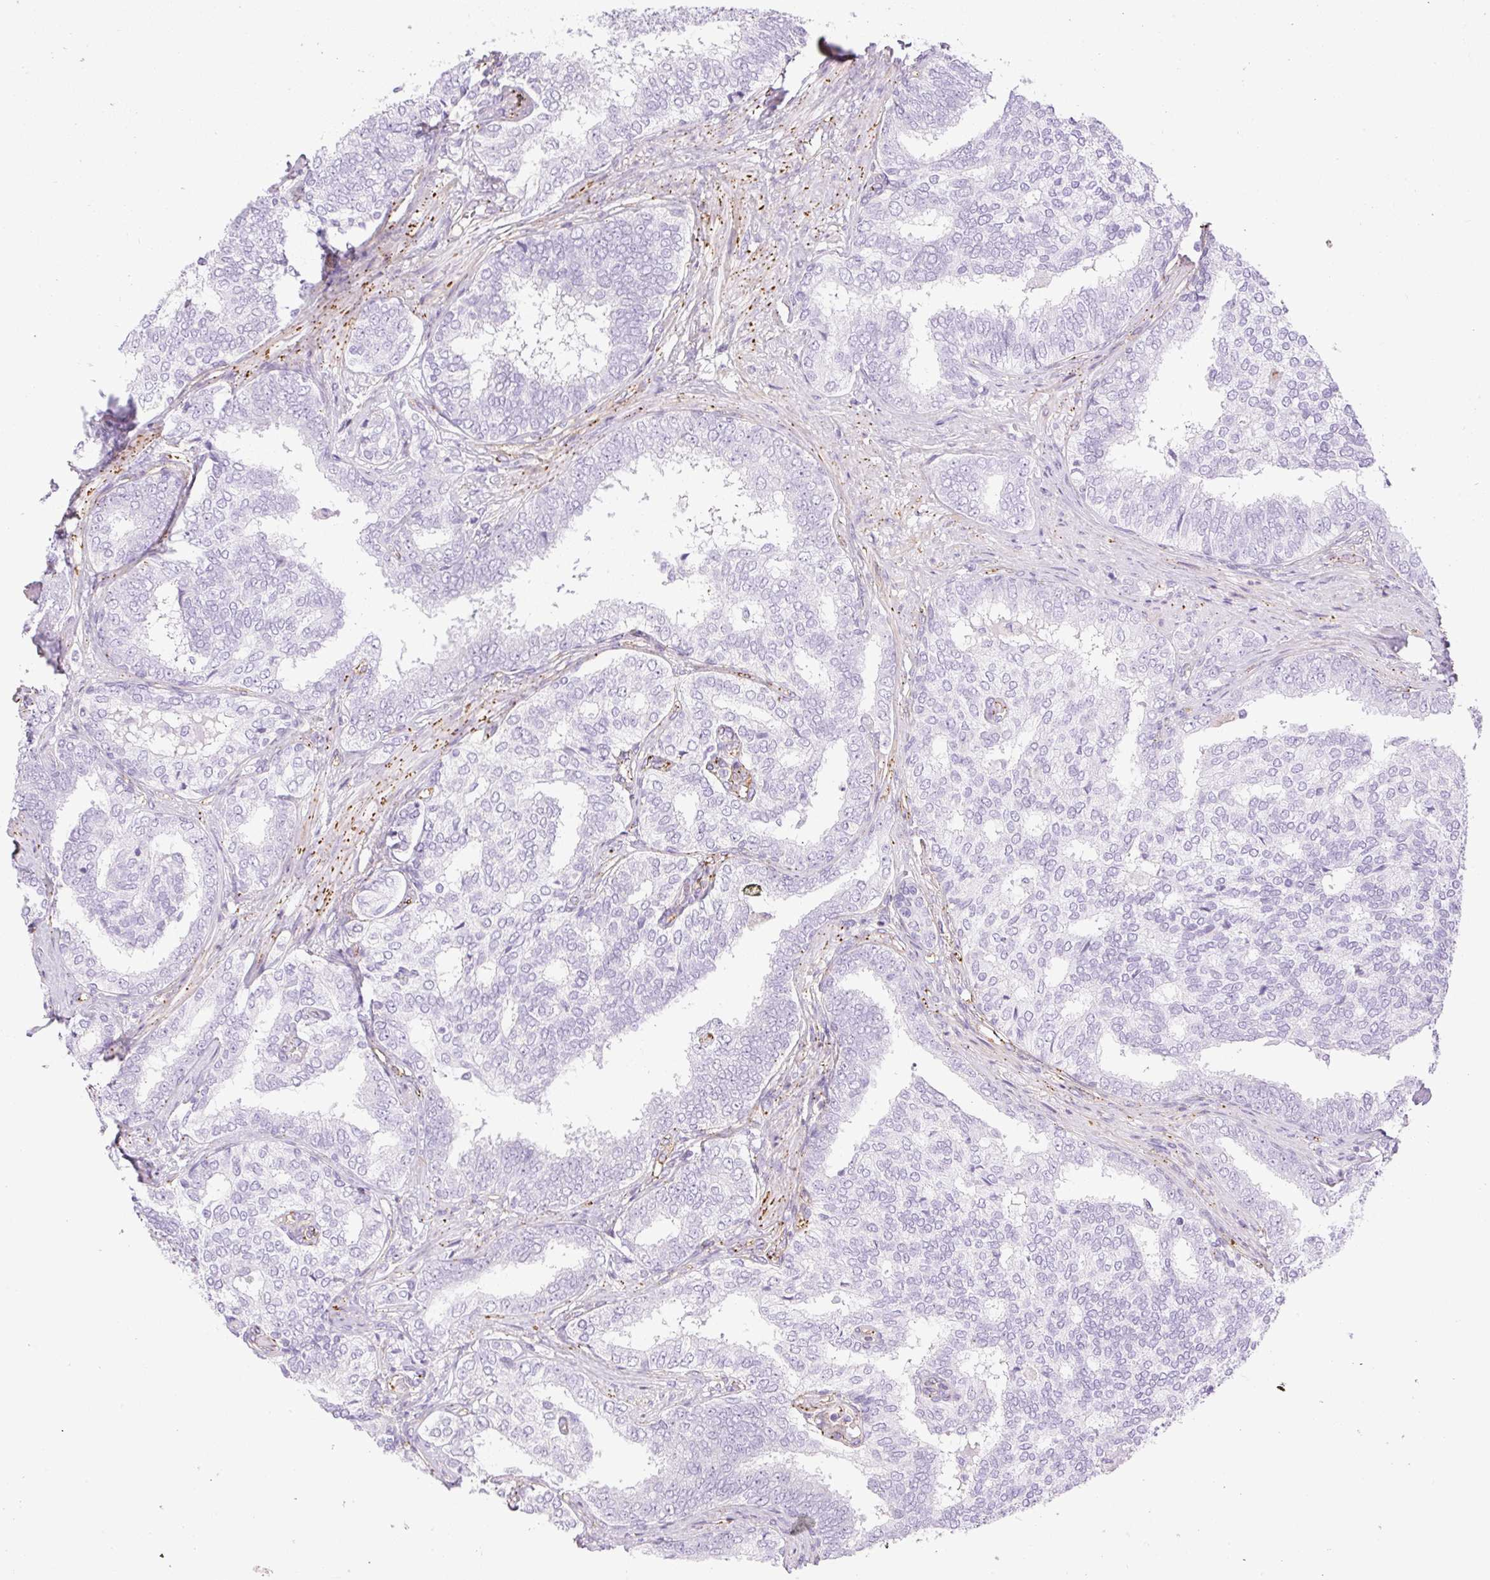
{"staining": {"intensity": "negative", "quantity": "none", "location": "none"}, "tissue": "prostate cancer", "cell_type": "Tumor cells", "image_type": "cancer", "snomed": [{"axis": "morphology", "description": "Adenocarcinoma, High grade"}, {"axis": "topography", "description": "Prostate"}], "caption": "Human high-grade adenocarcinoma (prostate) stained for a protein using immunohistochemistry shows no expression in tumor cells.", "gene": "EHD3", "patient": {"sex": "male", "age": 72}}